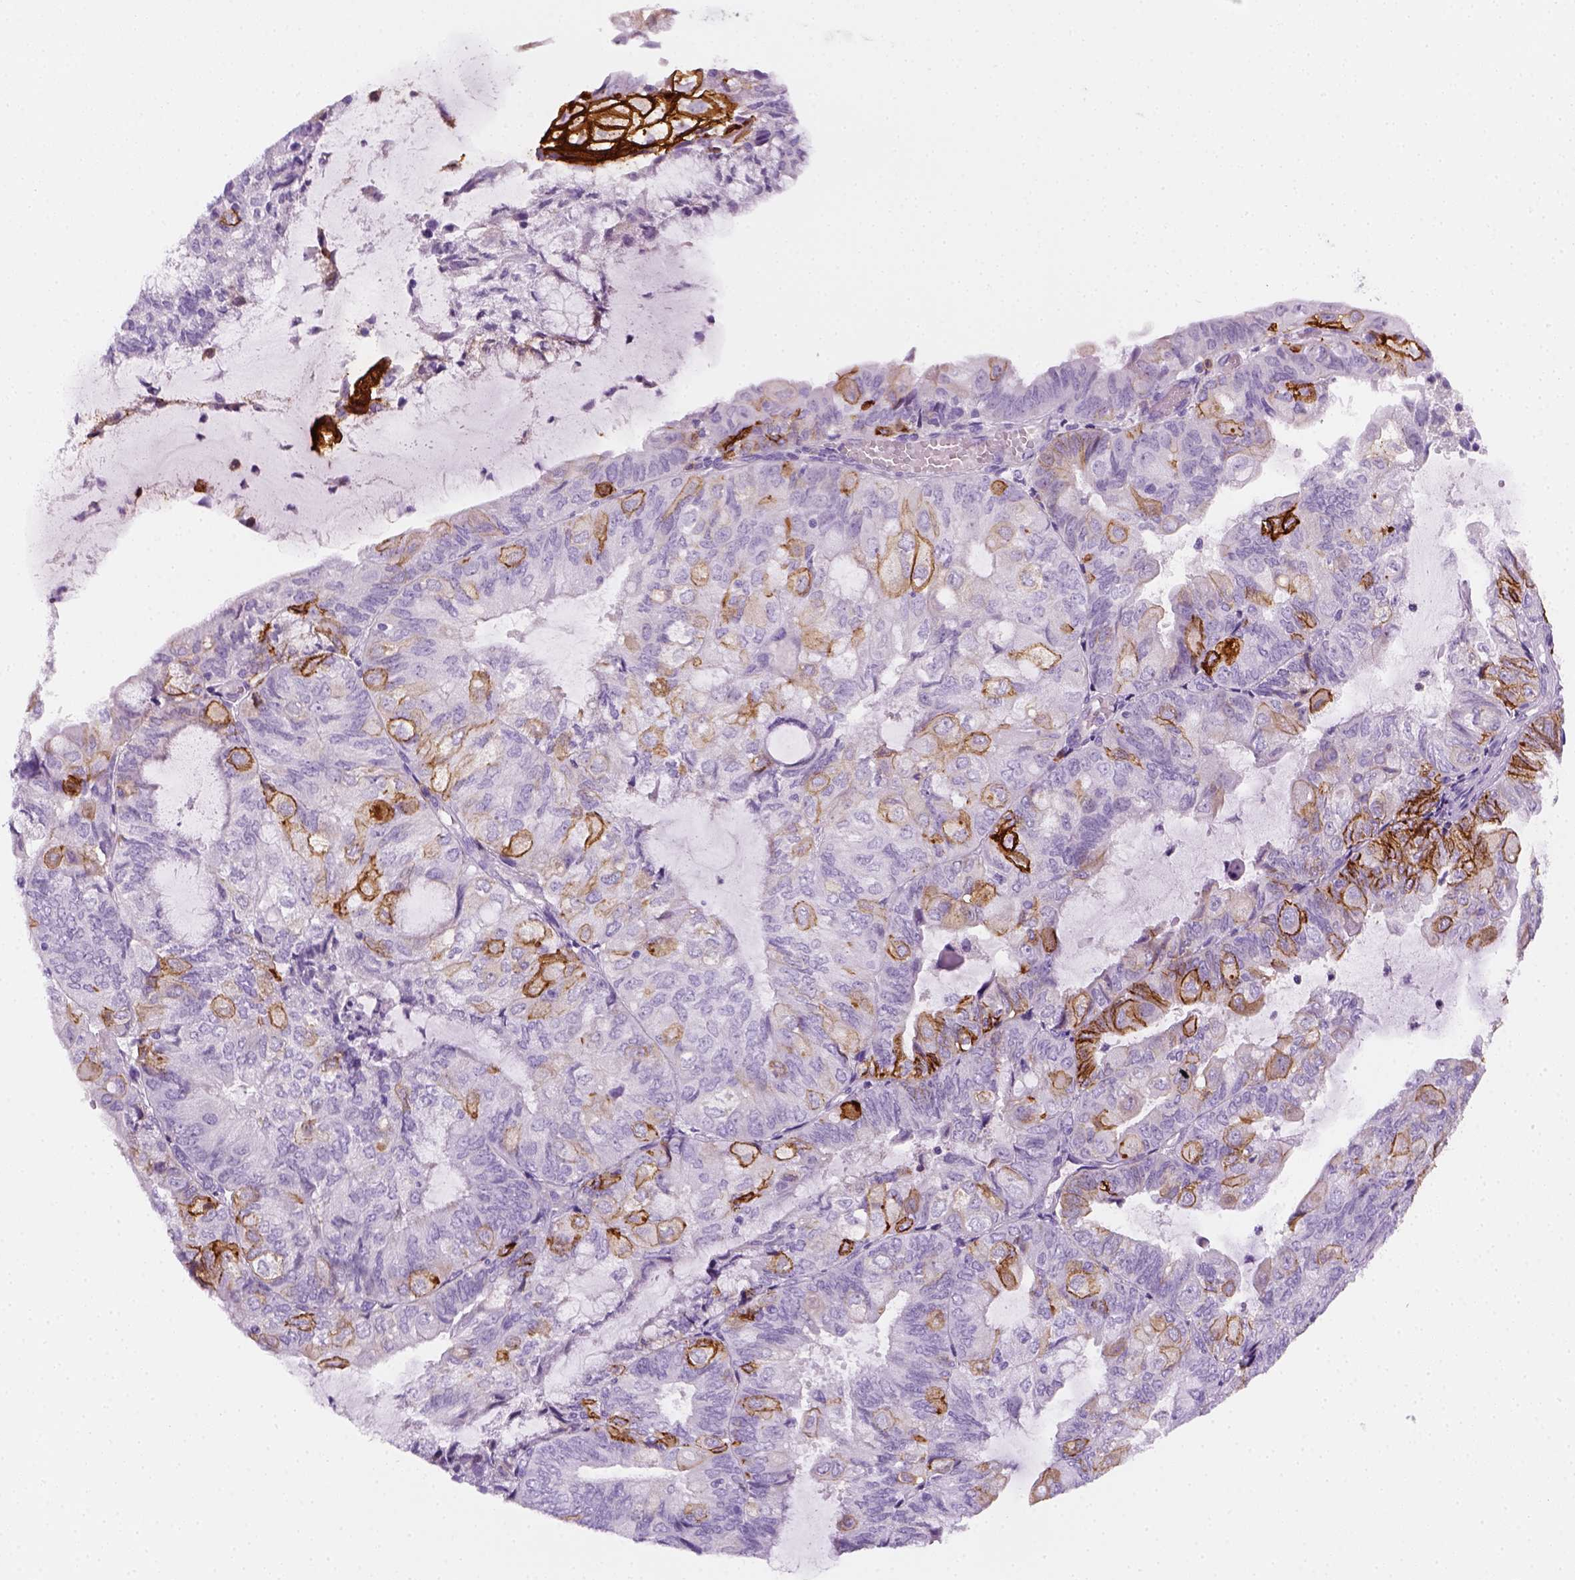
{"staining": {"intensity": "strong", "quantity": "<25%", "location": "cytoplasmic/membranous"}, "tissue": "endometrial cancer", "cell_type": "Tumor cells", "image_type": "cancer", "snomed": [{"axis": "morphology", "description": "Adenocarcinoma, NOS"}, {"axis": "topography", "description": "Endometrium"}], "caption": "An immunohistochemistry image of neoplastic tissue is shown. Protein staining in brown shows strong cytoplasmic/membranous positivity in endometrial cancer within tumor cells. The staining was performed using DAB (3,3'-diaminobenzidine) to visualize the protein expression in brown, while the nuclei were stained in blue with hematoxylin (Magnification: 20x).", "gene": "AQP3", "patient": {"sex": "female", "age": 81}}